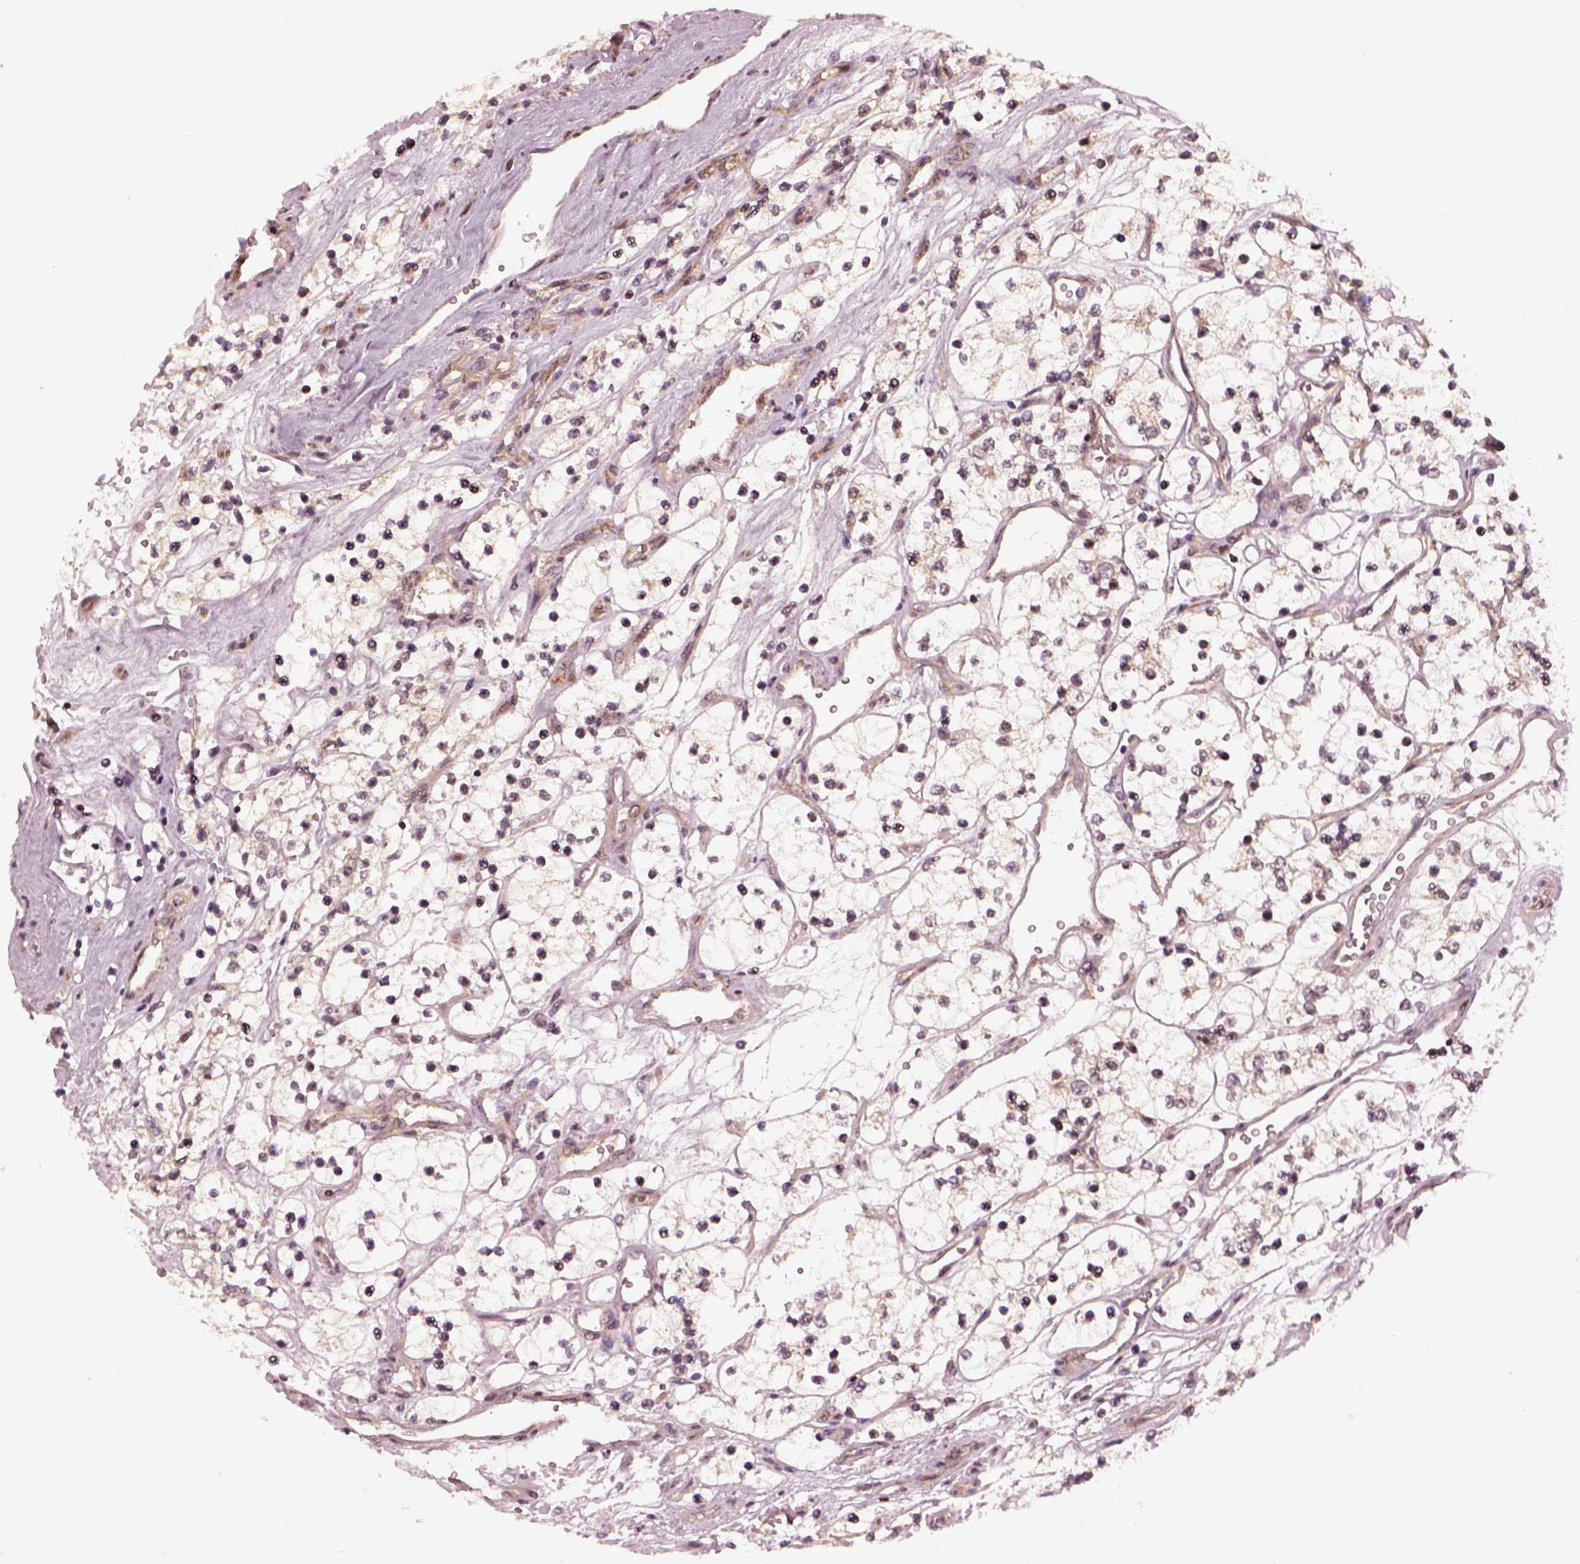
{"staining": {"intensity": "negative", "quantity": "none", "location": "none"}, "tissue": "renal cancer", "cell_type": "Tumor cells", "image_type": "cancer", "snomed": [{"axis": "morphology", "description": "Adenocarcinoma, NOS"}, {"axis": "topography", "description": "Kidney"}], "caption": "Immunohistochemistry of human renal adenocarcinoma shows no positivity in tumor cells.", "gene": "LSM14A", "patient": {"sex": "female", "age": 69}}